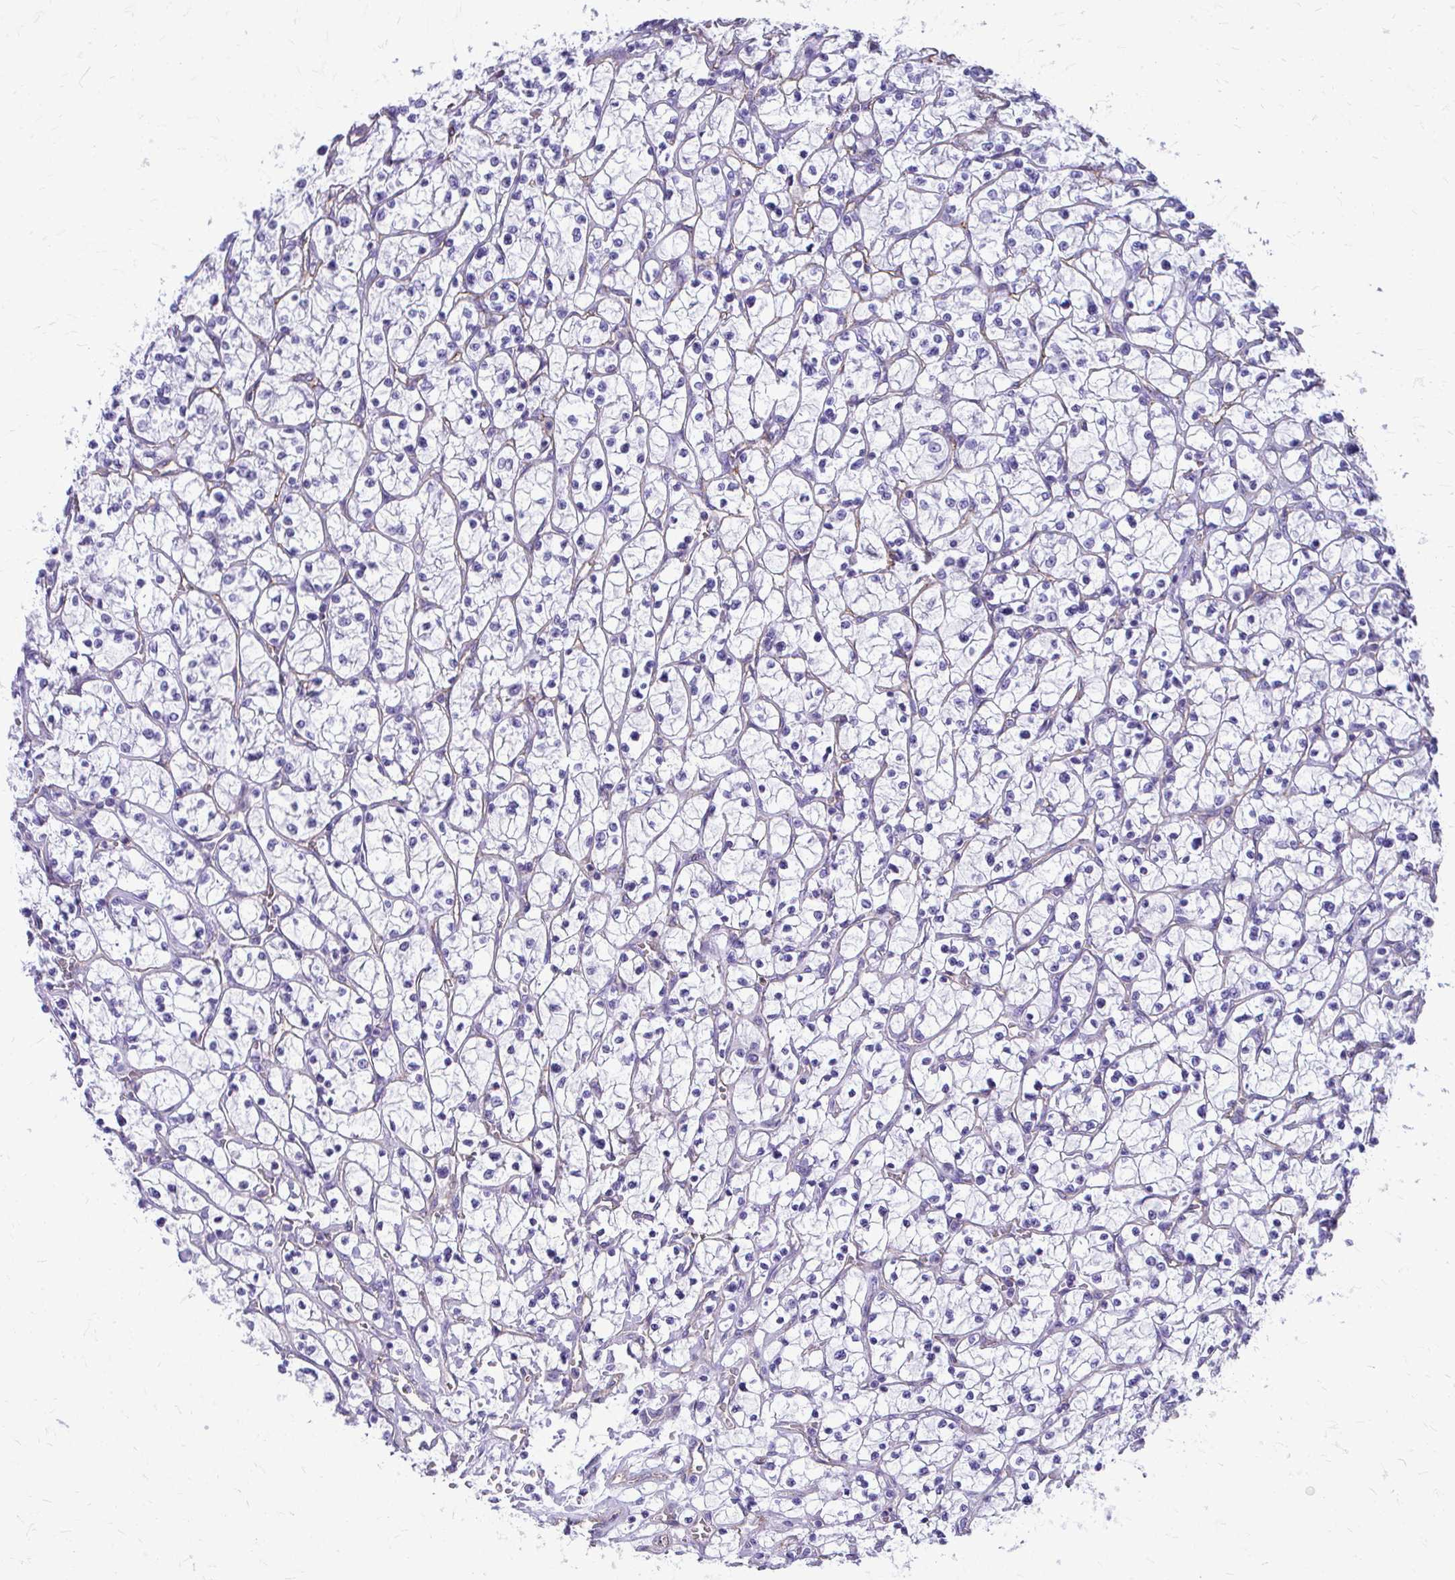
{"staining": {"intensity": "negative", "quantity": "none", "location": "none"}, "tissue": "renal cancer", "cell_type": "Tumor cells", "image_type": "cancer", "snomed": [{"axis": "morphology", "description": "Adenocarcinoma, NOS"}, {"axis": "topography", "description": "Kidney"}], "caption": "Immunohistochemistry histopathology image of human renal adenocarcinoma stained for a protein (brown), which exhibits no expression in tumor cells.", "gene": "TPSG1", "patient": {"sex": "female", "age": 64}}